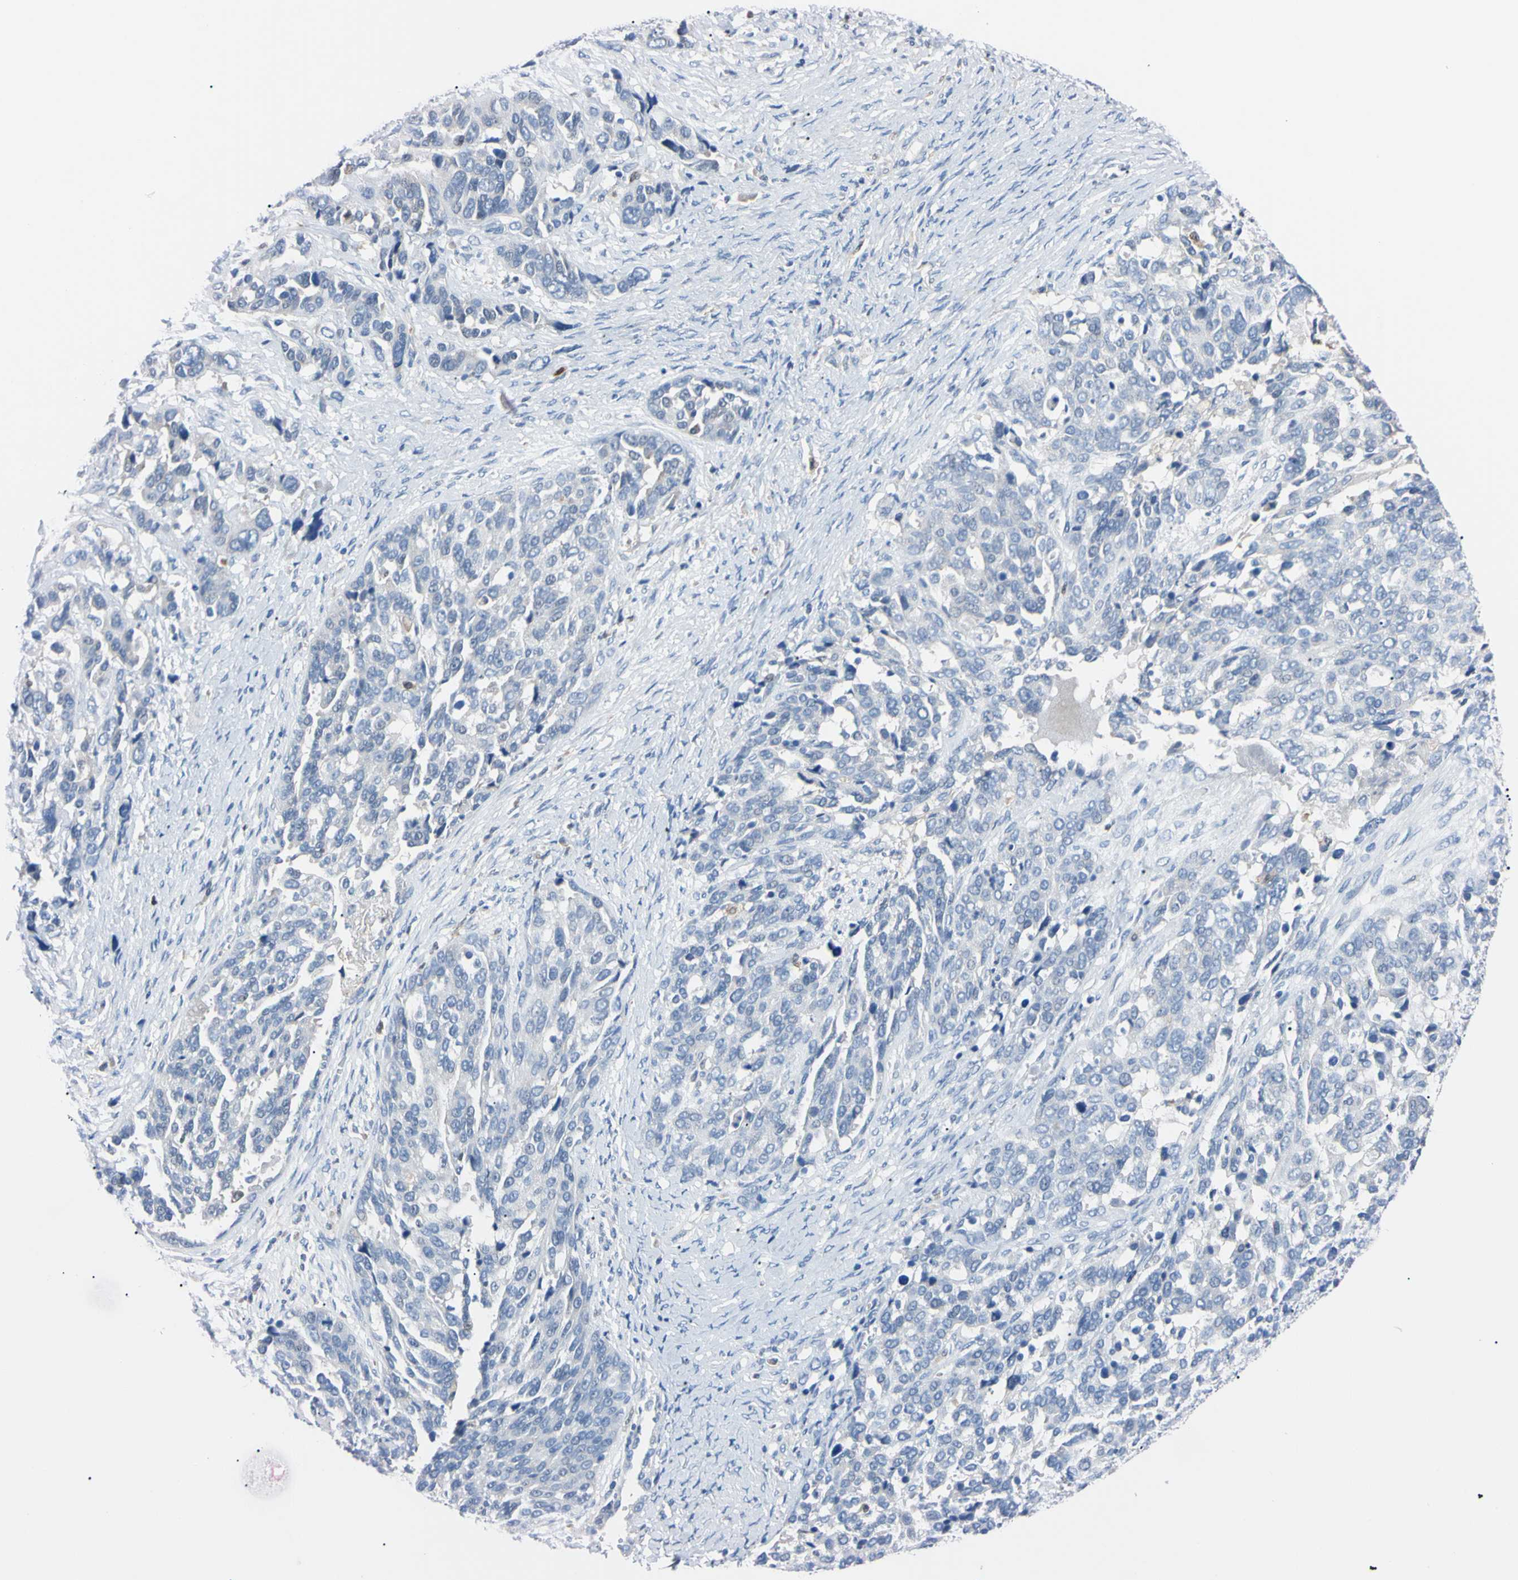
{"staining": {"intensity": "negative", "quantity": "none", "location": "none"}, "tissue": "ovarian cancer", "cell_type": "Tumor cells", "image_type": "cancer", "snomed": [{"axis": "morphology", "description": "Cystadenocarcinoma, serous, NOS"}, {"axis": "topography", "description": "Ovary"}], "caption": "Immunohistochemistry (IHC) of ovarian cancer exhibits no staining in tumor cells.", "gene": "NCF4", "patient": {"sex": "female", "age": 44}}